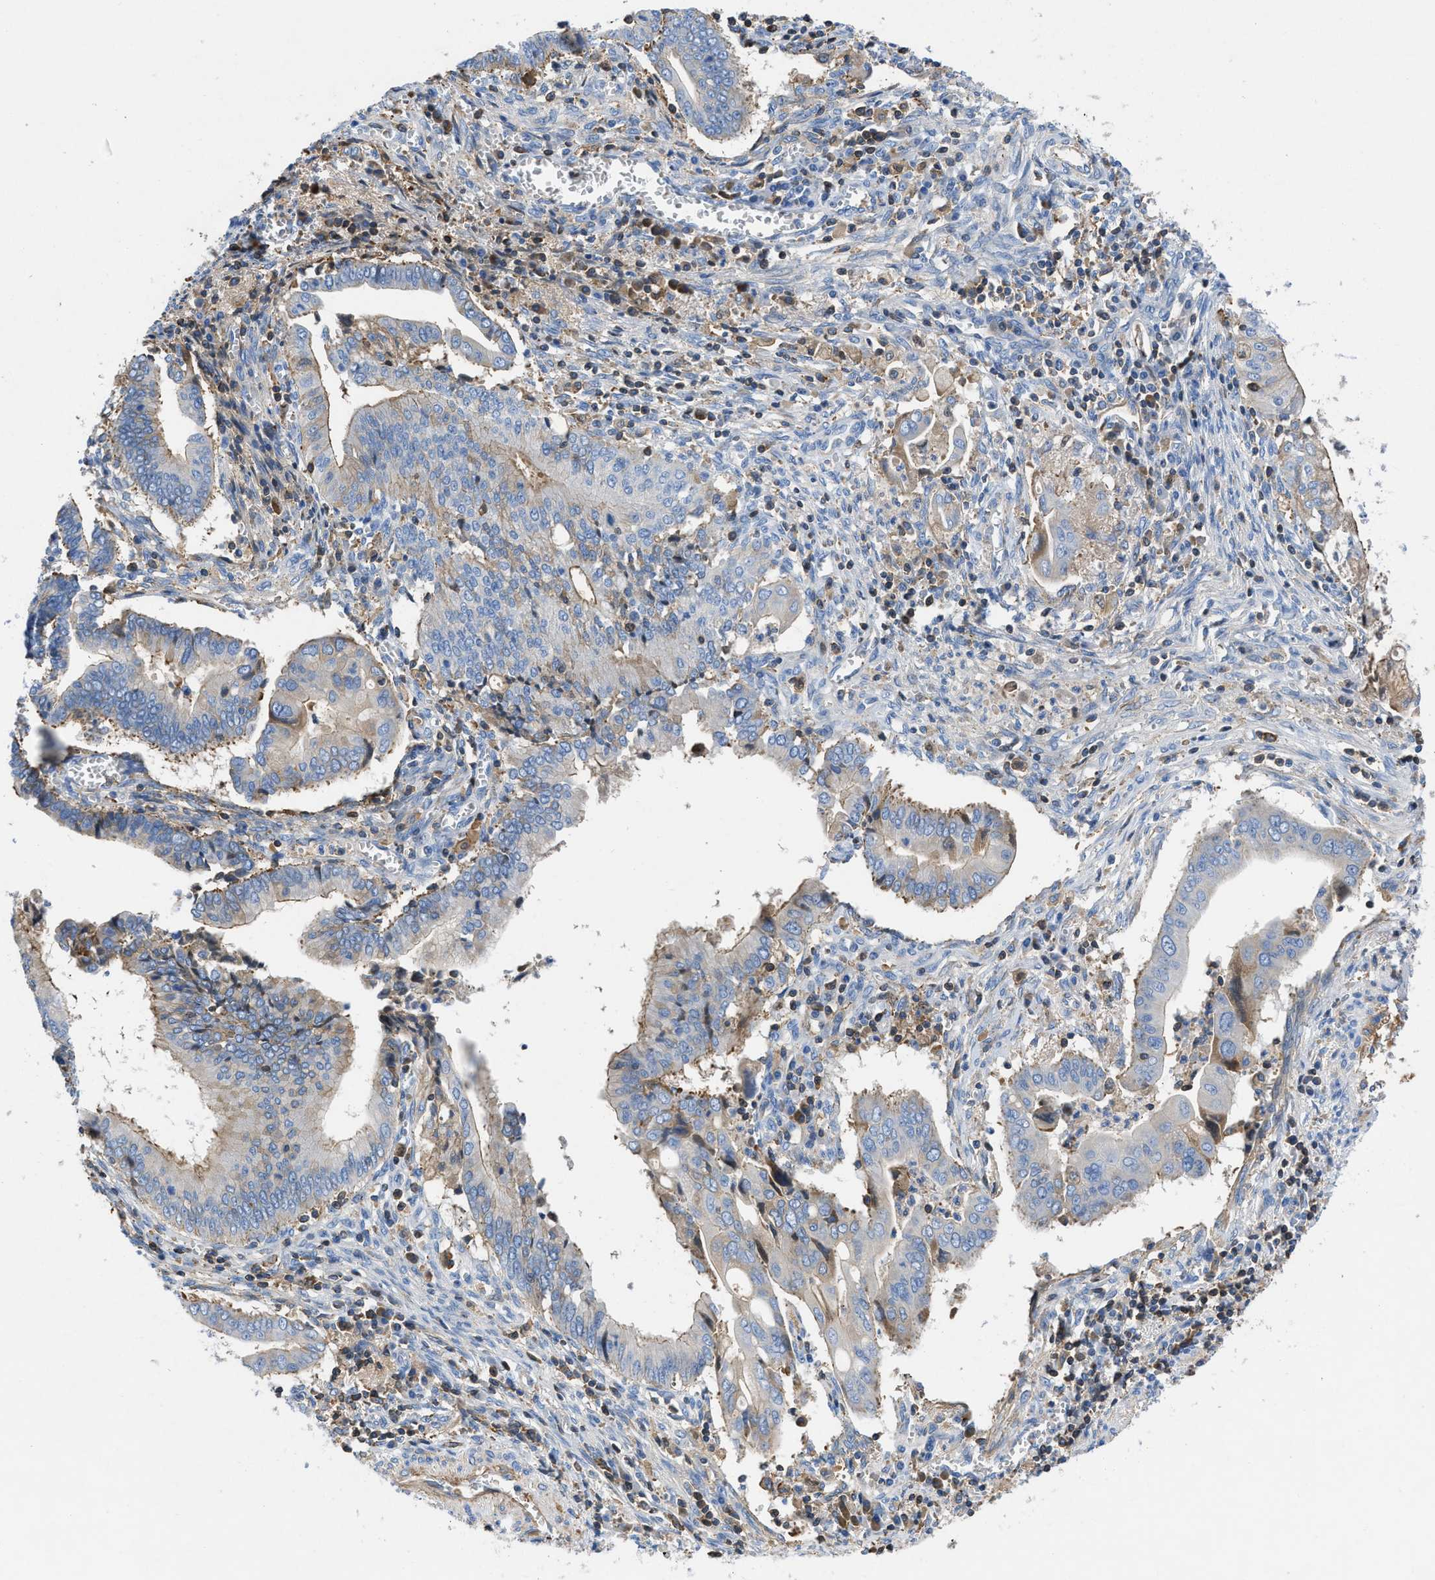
{"staining": {"intensity": "weak", "quantity": "<25%", "location": "cytoplasmic/membranous"}, "tissue": "cervical cancer", "cell_type": "Tumor cells", "image_type": "cancer", "snomed": [{"axis": "morphology", "description": "Adenocarcinoma, NOS"}, {"axis": "topography", "description": "Cervix"}], "caption": "Immunohistochemistry (IHC) of cervical cancer shows no expression in tumor cells.", "gene": "ATP6V0D1", "patient": {"sex": "female", "age": 44}}